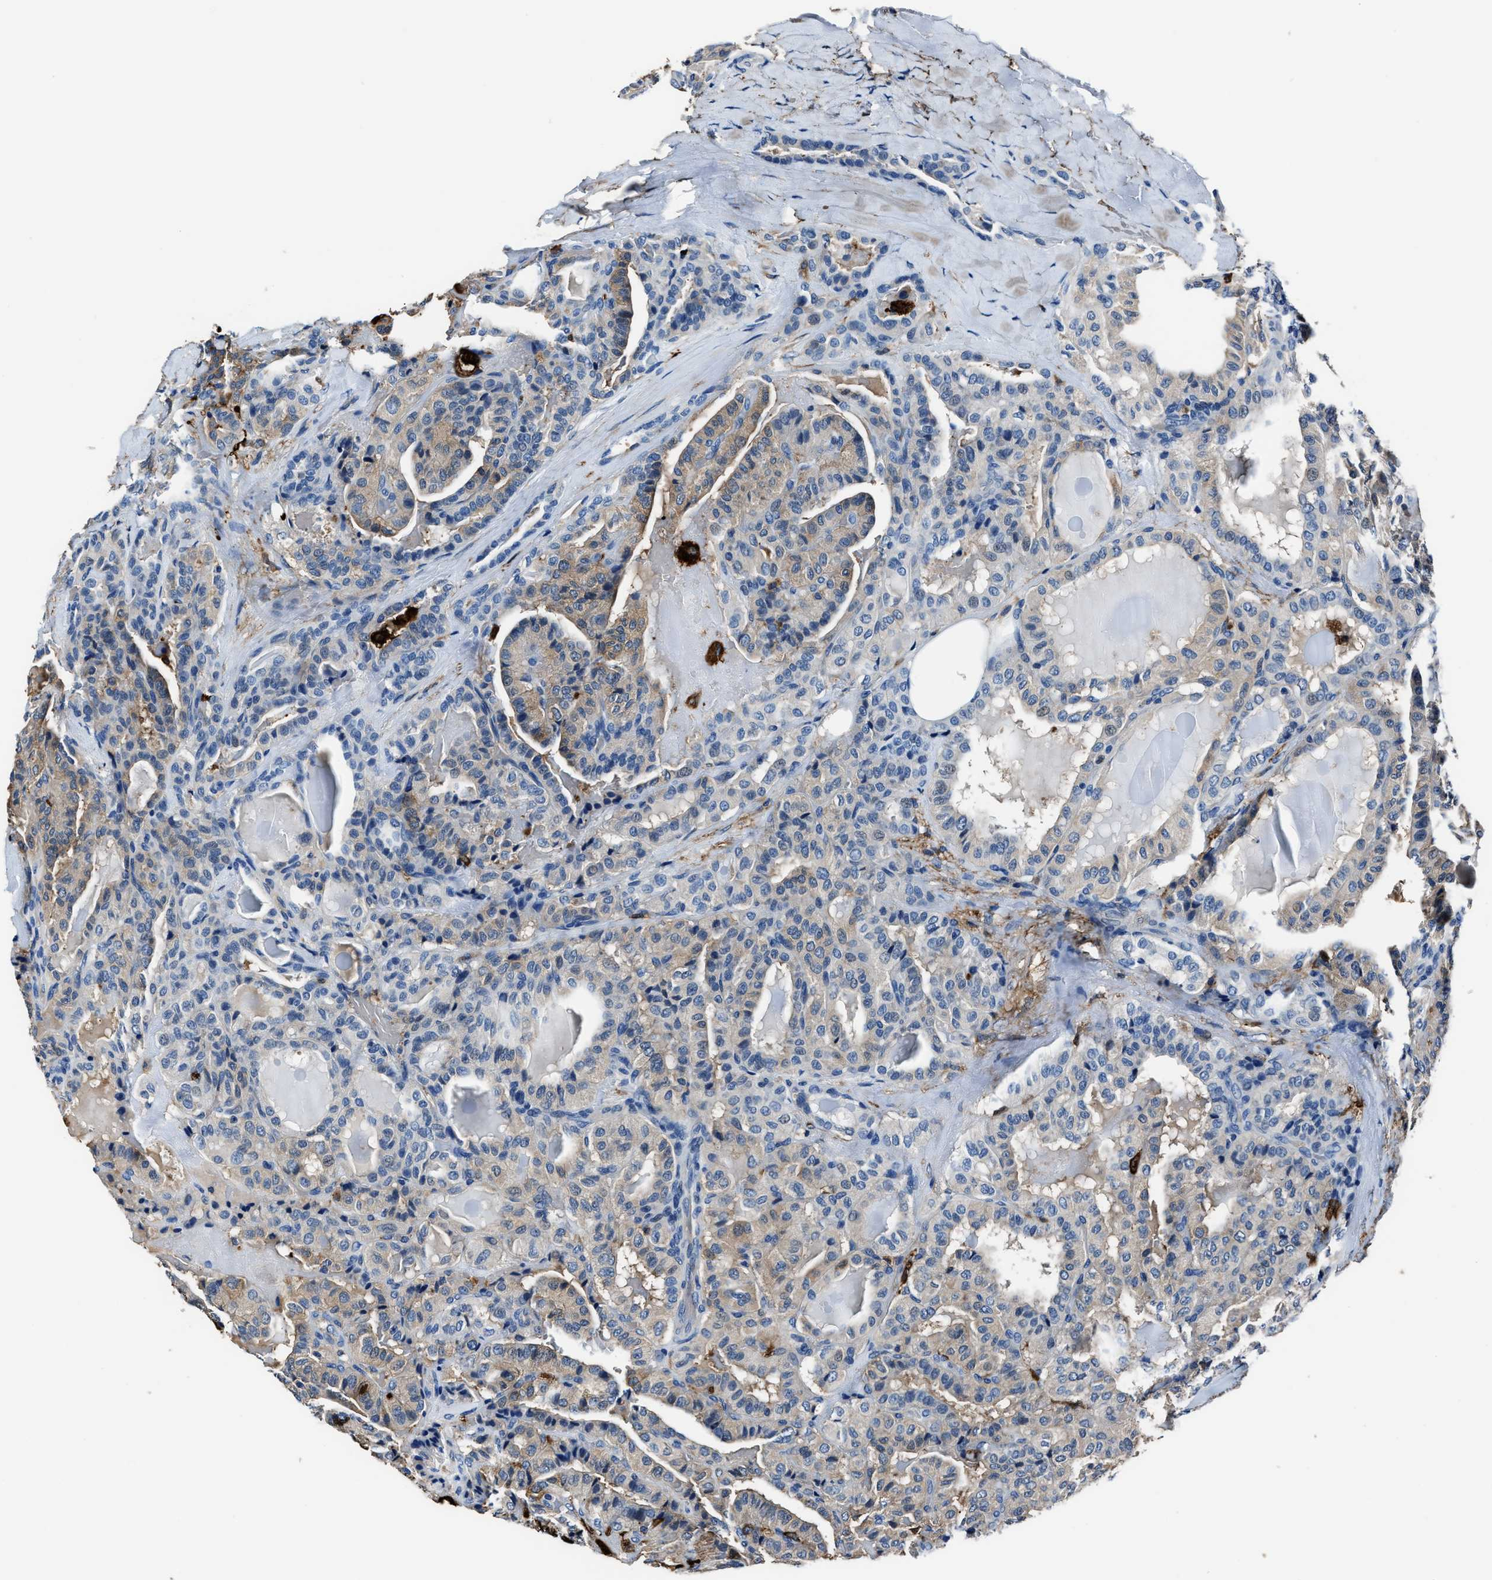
{"staining": {"intensity": "weak", "quantity": "25%-75%", "location": "cytoplasmic/membranous"}, "tissue": "thyroid cancer", "cell_type": "Tumor cells", "image_type": "cancer", "snomed": [{"axis": "morphology", "description": "Papillary adenocarcinoma, NOS"}, {"axis": "topography", "description": "Thyroid gland"}], "caption": "This is an image of IHC staining of thyroid cancer (papillary adenocarcinoma), which shows weak expression in the cytoplasmic/membranous of tumor cells.", "gene": "FTL", "patient": {"sex": "male", "age": 77}}